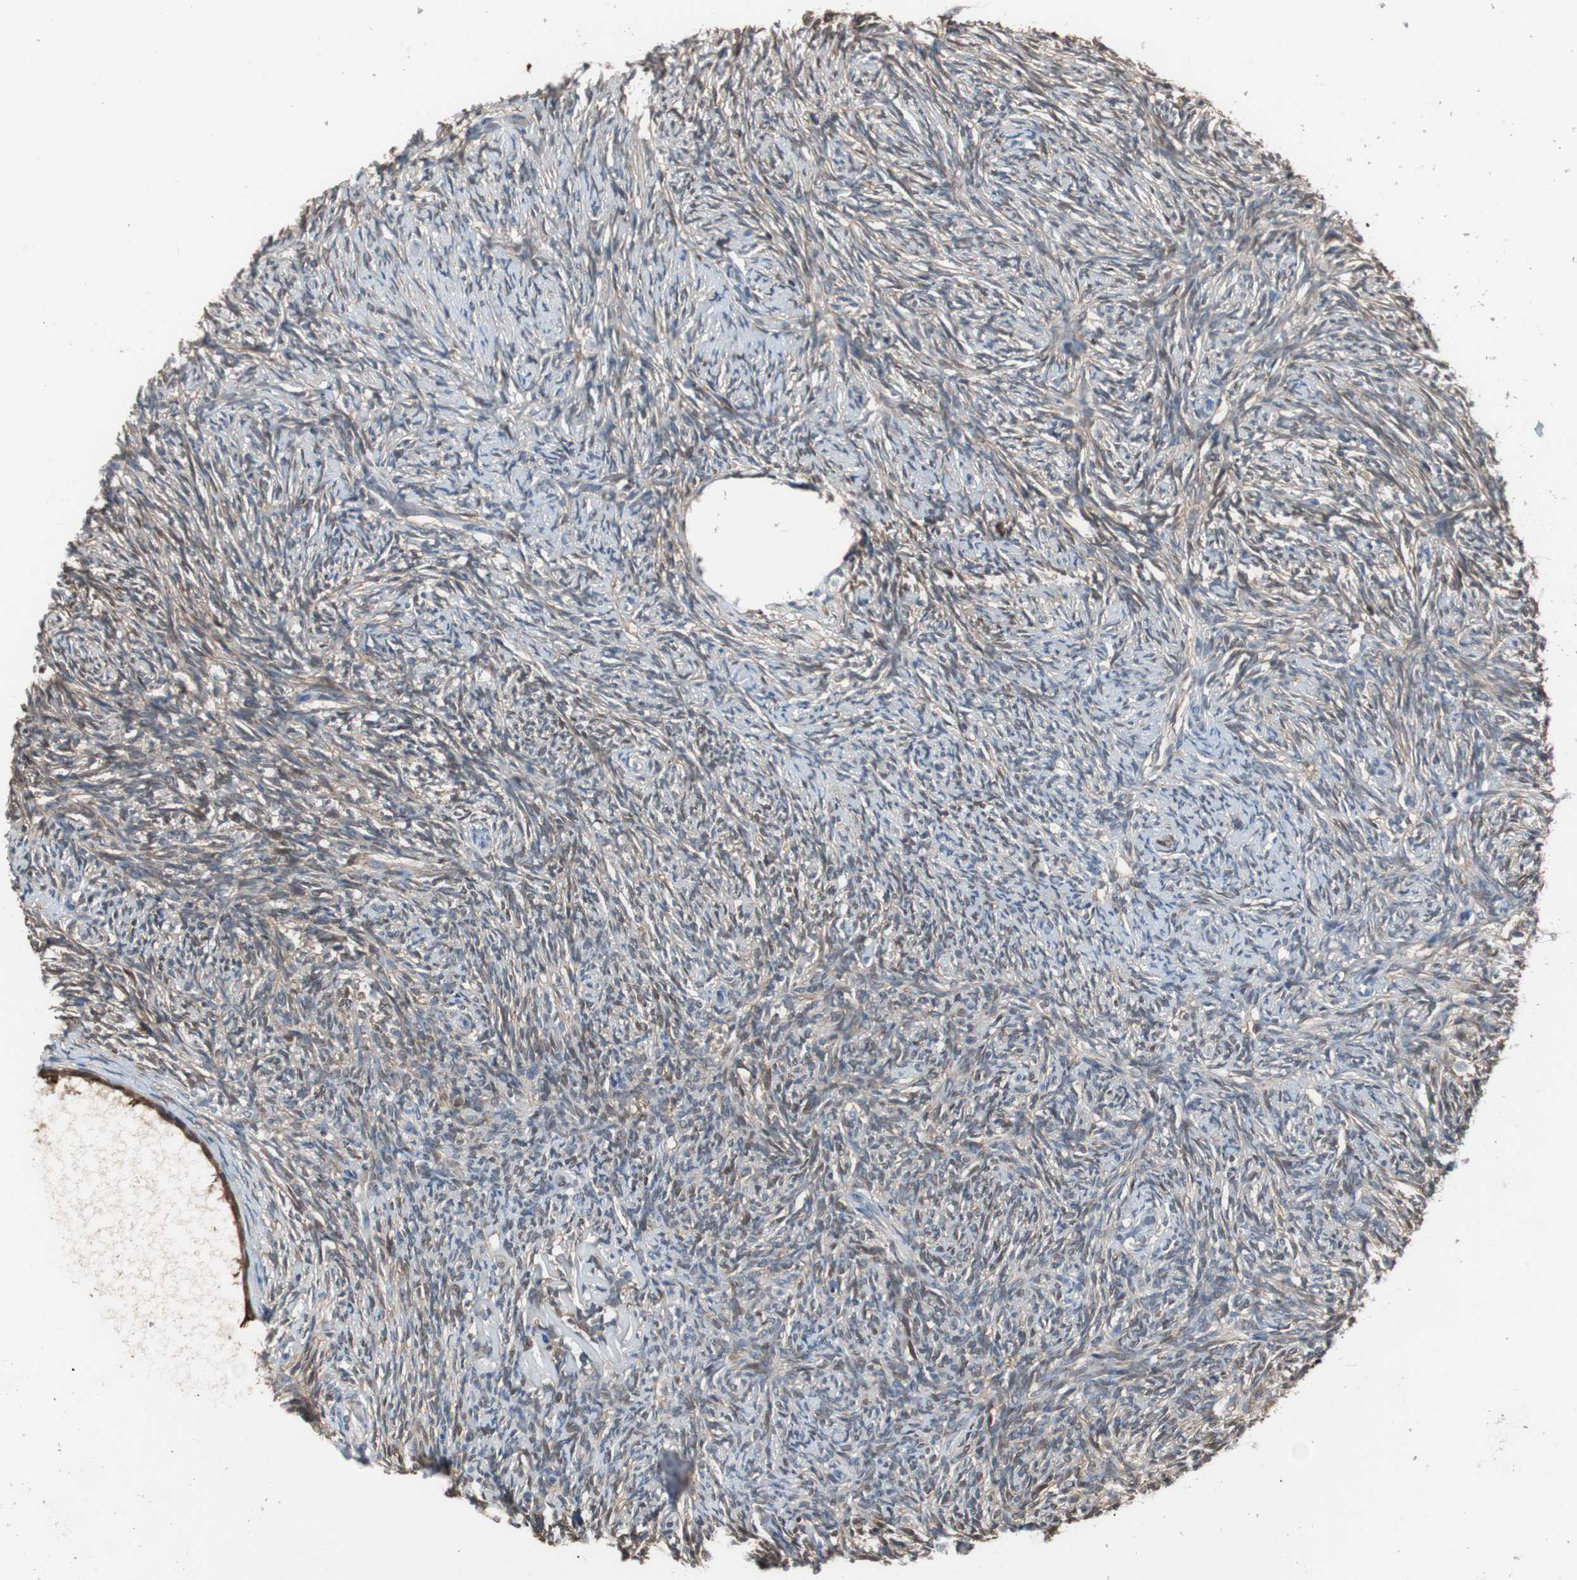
{"staining": {"intensity": "weak", "quantity": "25%-75%", "location": "cytoplasmic/membranous"}, "tissue": "ovary", "cell_type": "Ovarian stroma cells", "image_type": "normal", "snomed": [{"axis": "morphology", "description": "Normal tissue, NOS"}, {"axis": "topography", "description": "Ovary"}], "caption": "Human ovary stained with a brown dye displays weak cytoplasmic/membranous positive expression in approximately 25%-75% of ovarian stroma cells.", "gene": "ANXA4", "patient": {"sex": "female", "age": 60}}